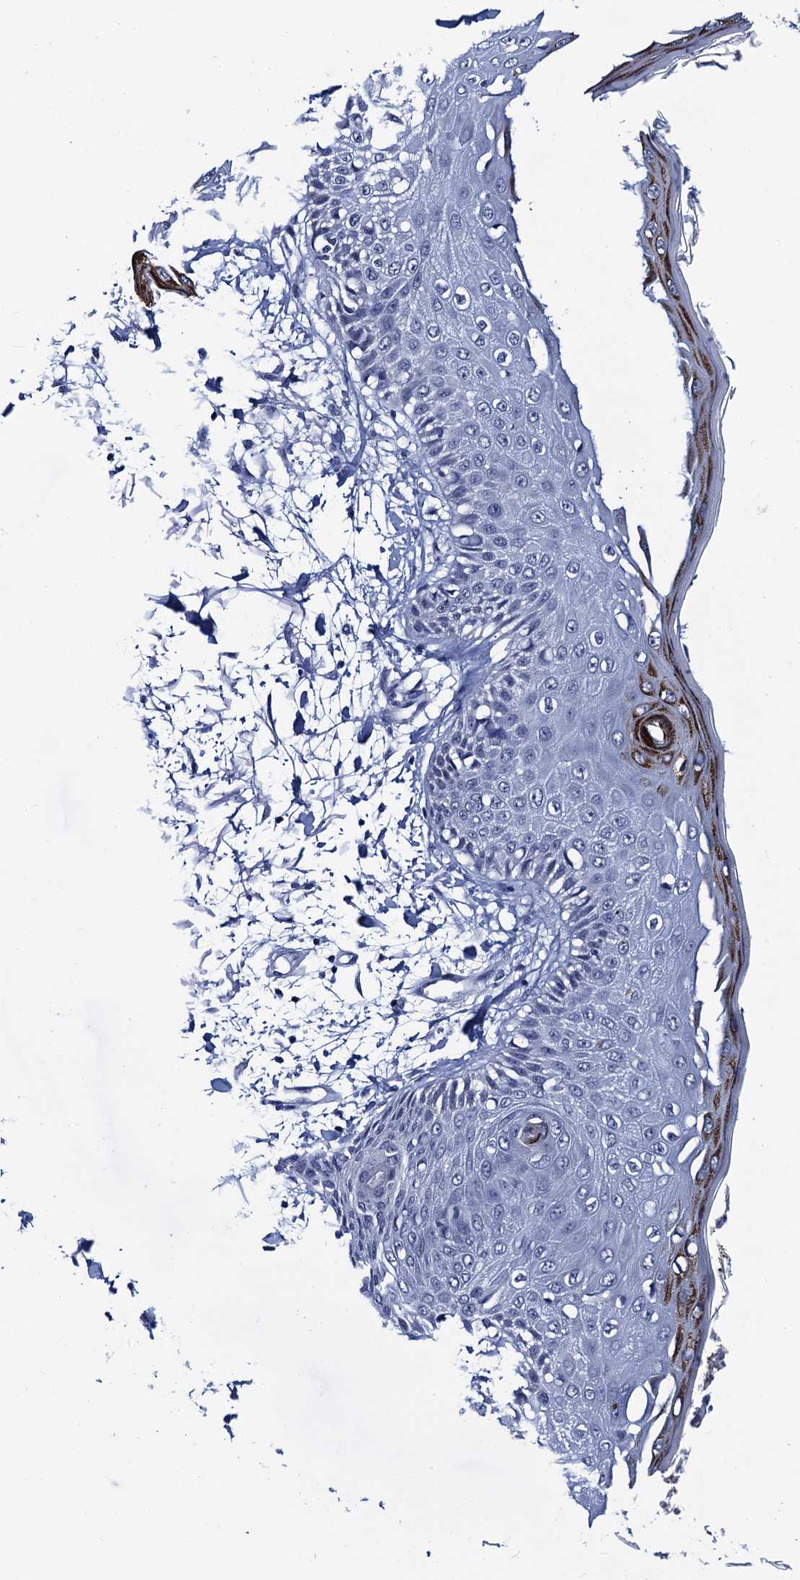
{"staining": {"intensity": "negative", "quantity": "none", "location": "none"}, "tissue": "skin", "cell_type": "Fibroblasts", "image_type": "normal", "snomed": [{"axis": "morphology", "description": "Normal tissue, NOS"}, {"axis": "morphology", "description": "Squamous cell carcinoma, NOS"}, {"axis": "topography", "description": "Skin"}, {"axis": "topography", "description": "Peripheral nerve tissue"}], "caption": "Micrograph shows no protein positivity in fibroblasts of benign skin. (Stains: DAB (3,3'-diaminobenzidine) IHC with hematoxylin counter stain, Microscopy: brightfield microscopy at high magnification).", "gene": "C16orf87", "patient": {"sex": "male", "age": 83}}